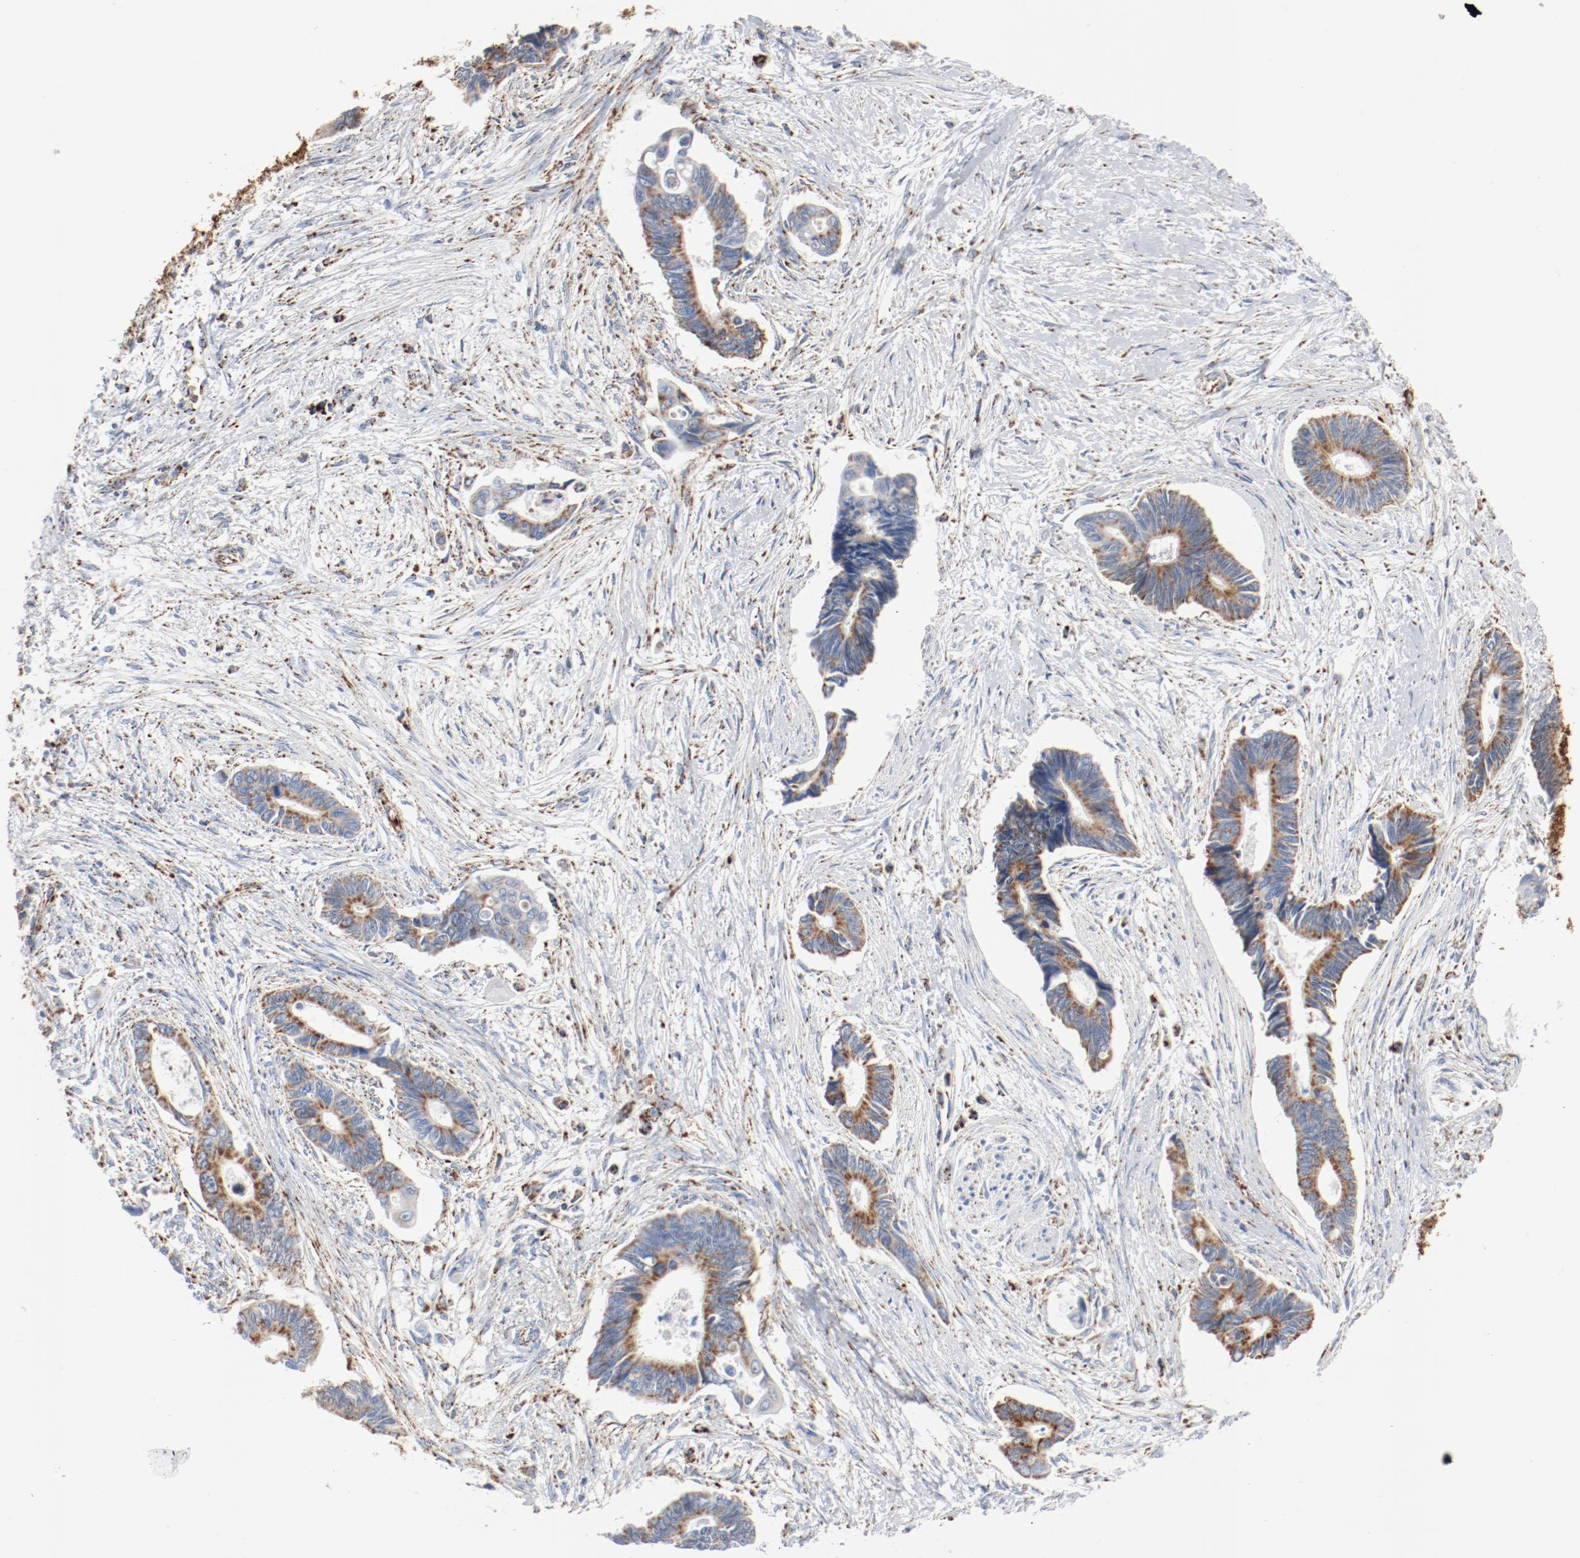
{"staining": {"intensity": "moderate", "quantity": ">75%", "location": "cytoplasmic/membranous"}, "tissue": "pancreatic cancer", "cell_type": "Tumor cells", "image_type": "cancer", "snomed": [{"axis": "morphology", "description": "Adenocarcinoma, NOS"}, {"axis": "topography", "description": "Pancreas"}], "caption": "Pancreatic cancer (adenocarcinoma) stained with a protein marker demonstrates moderate staining in tumor cells.", "gene": "NDUFB8", "patient": {"sex": "female", "age": 70}}